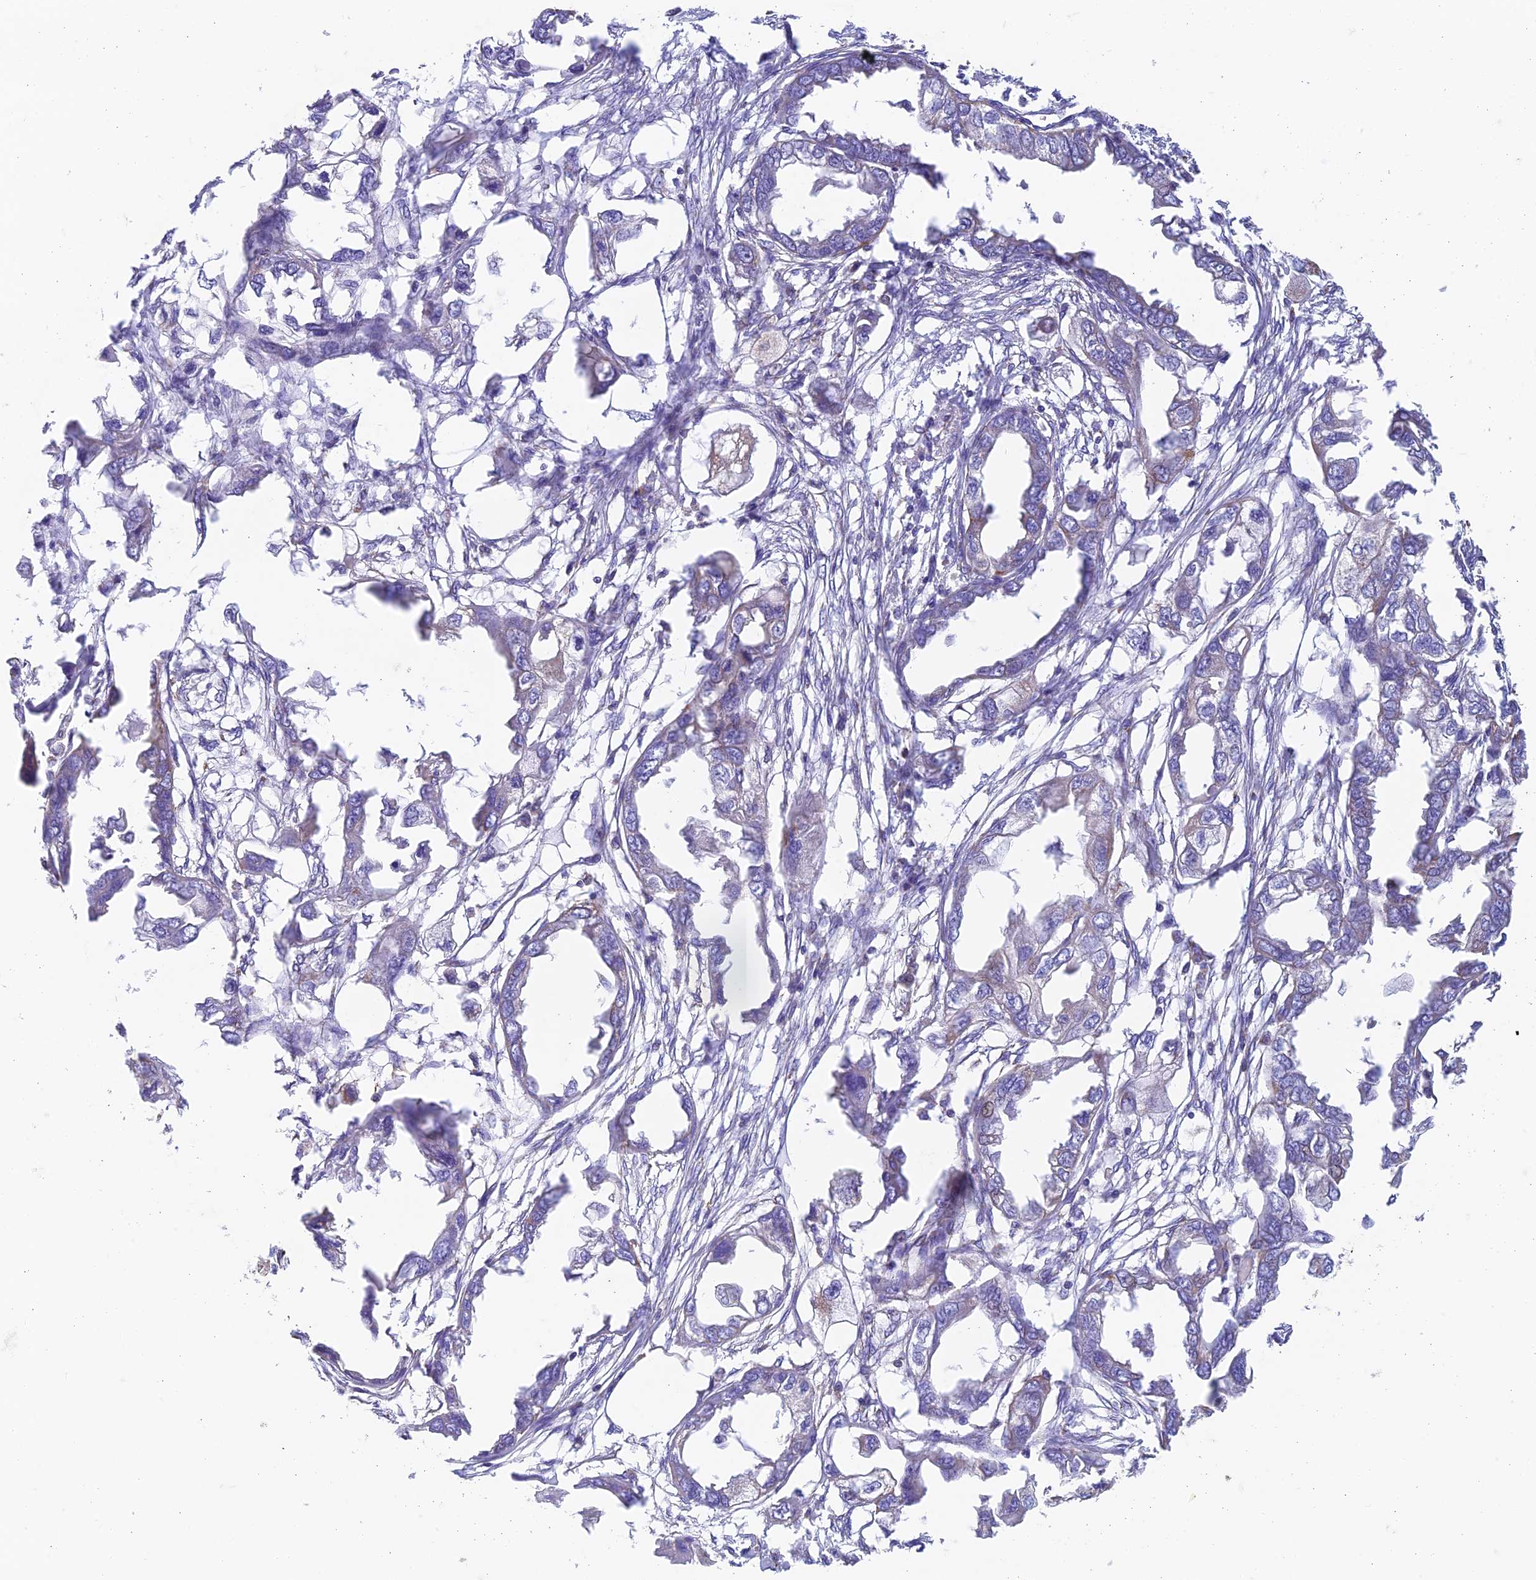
{"staining": {"intensity": "weak", "quantity": "<25%", "location": "cytoplasmic/membranous"}, "tissue": "endometrial cancer", "cell_type": "Tumor cells", "image_type": "cancer", "snomed": [{"axis": "morphology", "description": "Adenocarcinoma, NOS"}, {"axis": "morphology", "description": "Adenocarcinoma, metastatic, NOS"}, {"axis": "topography", "description": "Adipose tissue"}, {"axis": "topography", "description": "Endometrium"}], "caption": "The photomicrograph reveals no significant staining in tumor cells of endometrial cancer. Nuclei are stained in blue.", "gene": "ZNF181", "patient": {"sex": "female", "age": 67}}